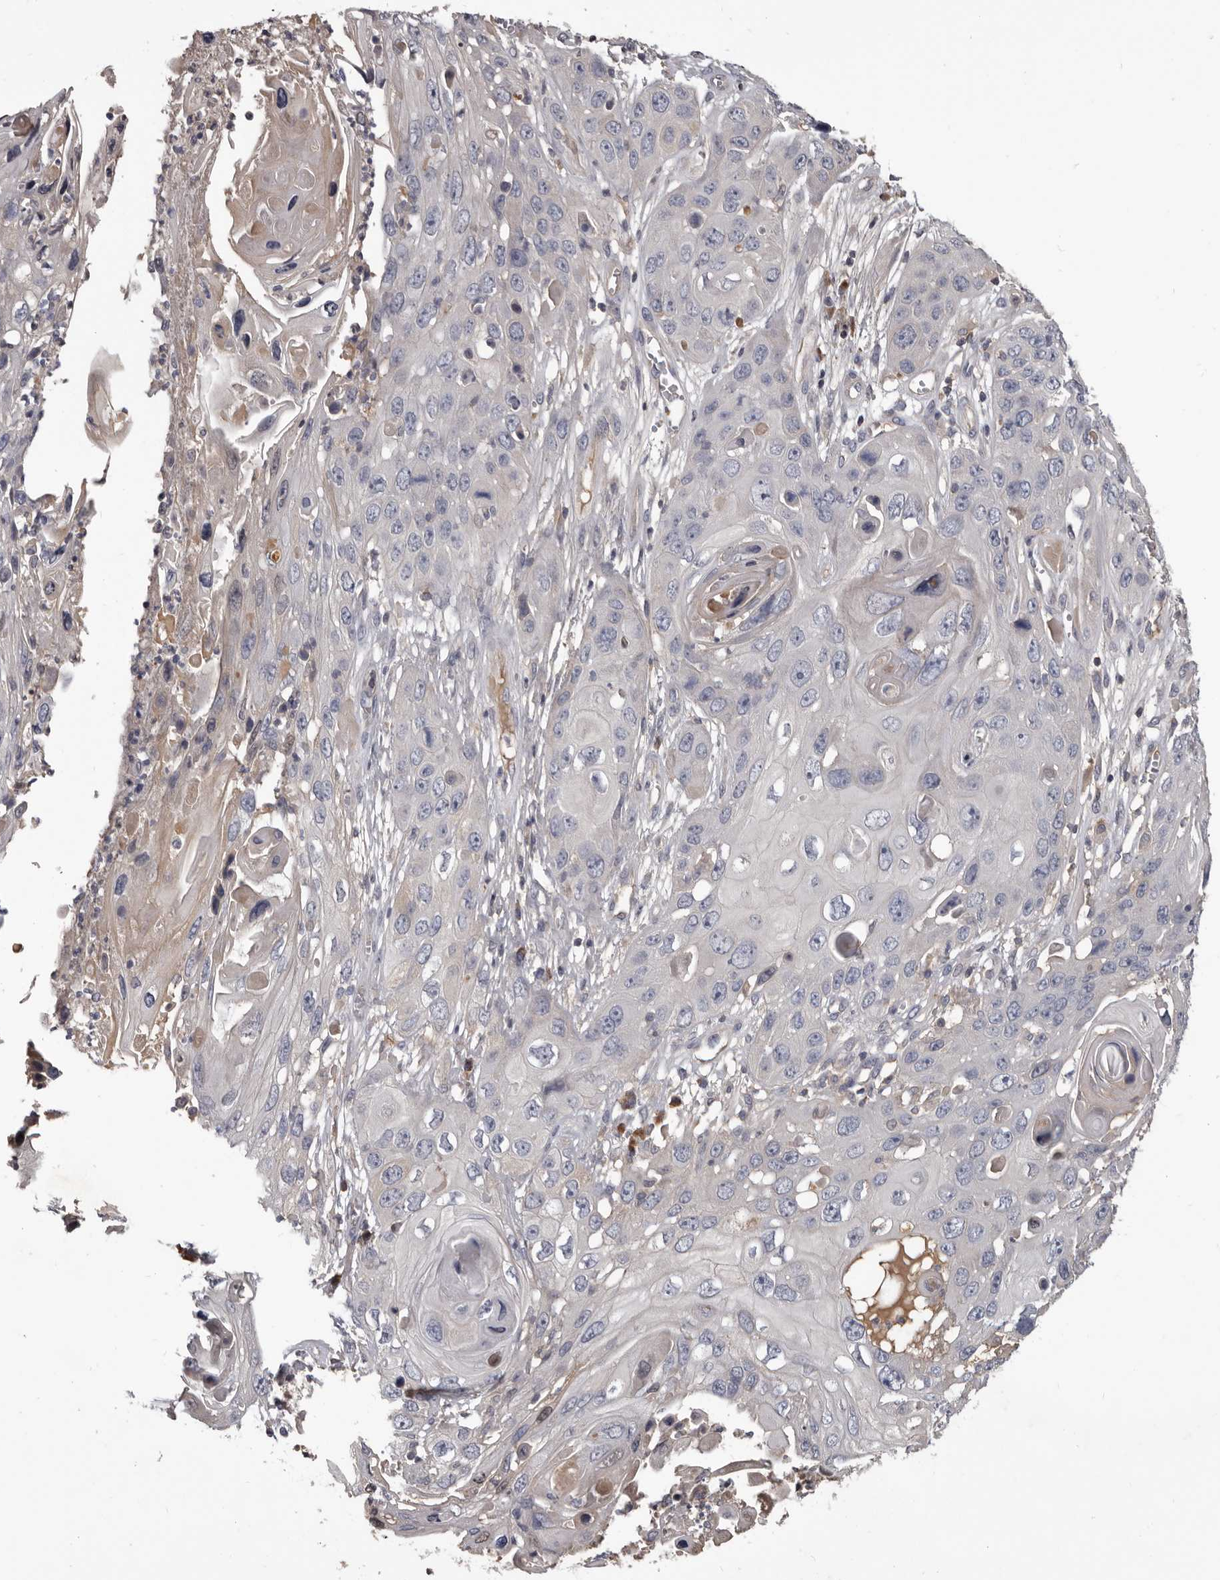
{"staining": {"intensity": "negative", "quantity": "none", "location": "none"}, "tissue": "skin cancer", "cell_type": "Tumor cells", "image_type": "cancer", "snomed": [{"axis": "morphology", "description": "Squamous cell carcinoma, NOS"}, {"axis": "topography", "description": "Skin"}], "caption": "Immunohistochemistry histopathology image of neoplastic tissue: human squamous cell carcinoma (skin) stained with DAB reveals no significant protein positivity in tumor cells.", "gene": "ALDH5A1", "patient": {"sex": "male", "age": 55}}